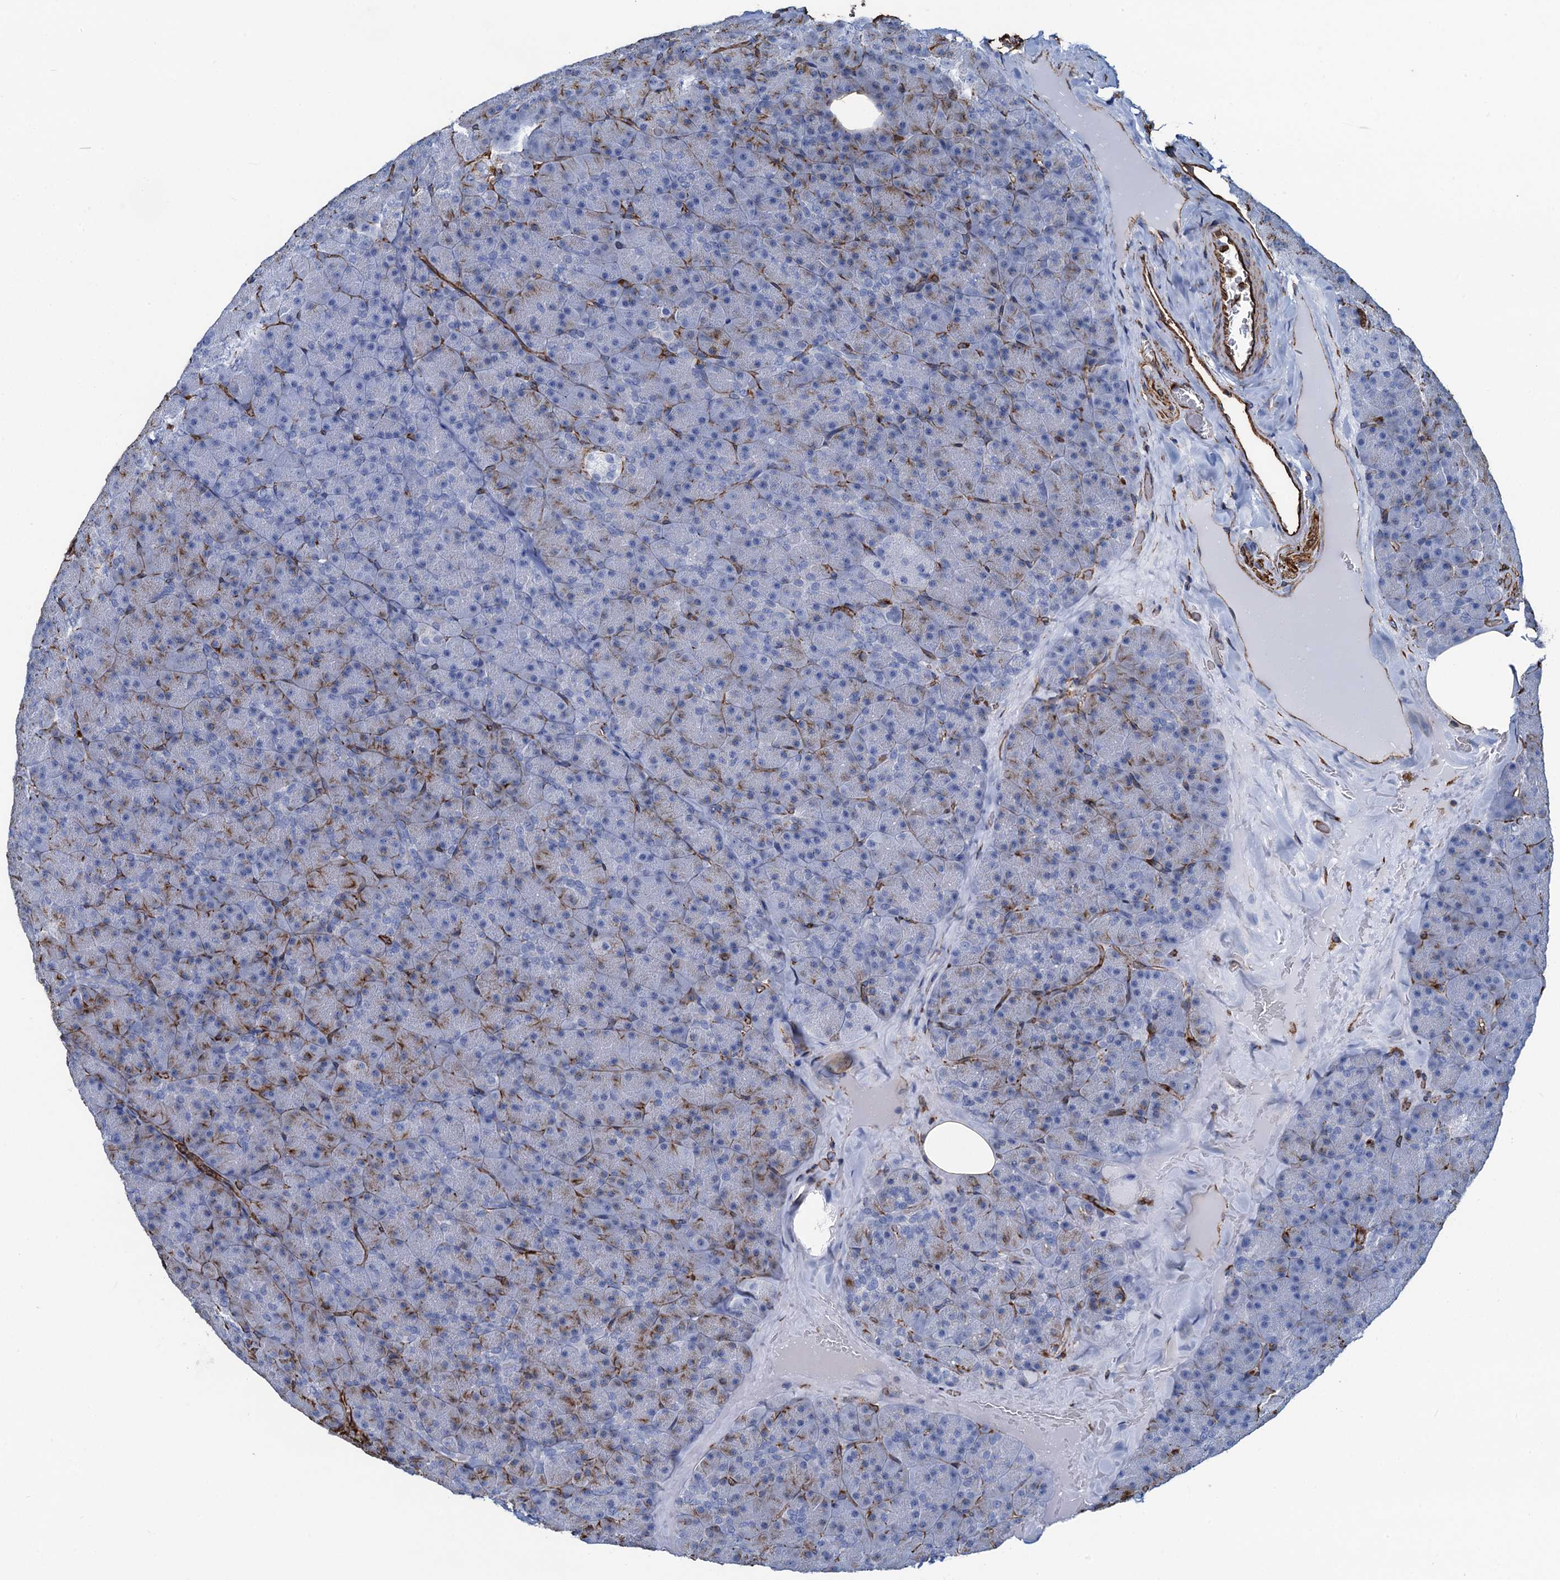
{"staining": {"intensity": "moderate", "quantity": "<25%", "location": "cytoplasmic/membranous"}, "tissue": "pancreas", "cell_type": "Exocrine glandular cells", "image_type": "normal", "snomed": [{"axis": "morphology", "description": "Normal tissue, NOS"}, {"axis": "topography", "description": "Pancreas"}], "caption": "Immunohistochemistry of unremarkable pancreas reveals low levels of moderate cytoplasmic/membranous expression in approximately <25% of exocrine glandular cells. The protein of interest is stained brown, and the nuclei are stained in blue (DAB IHC with brightfield microscopy, high magnification).", "gene": "PGM2", "patient": {"sex": "male", "age": 36}}